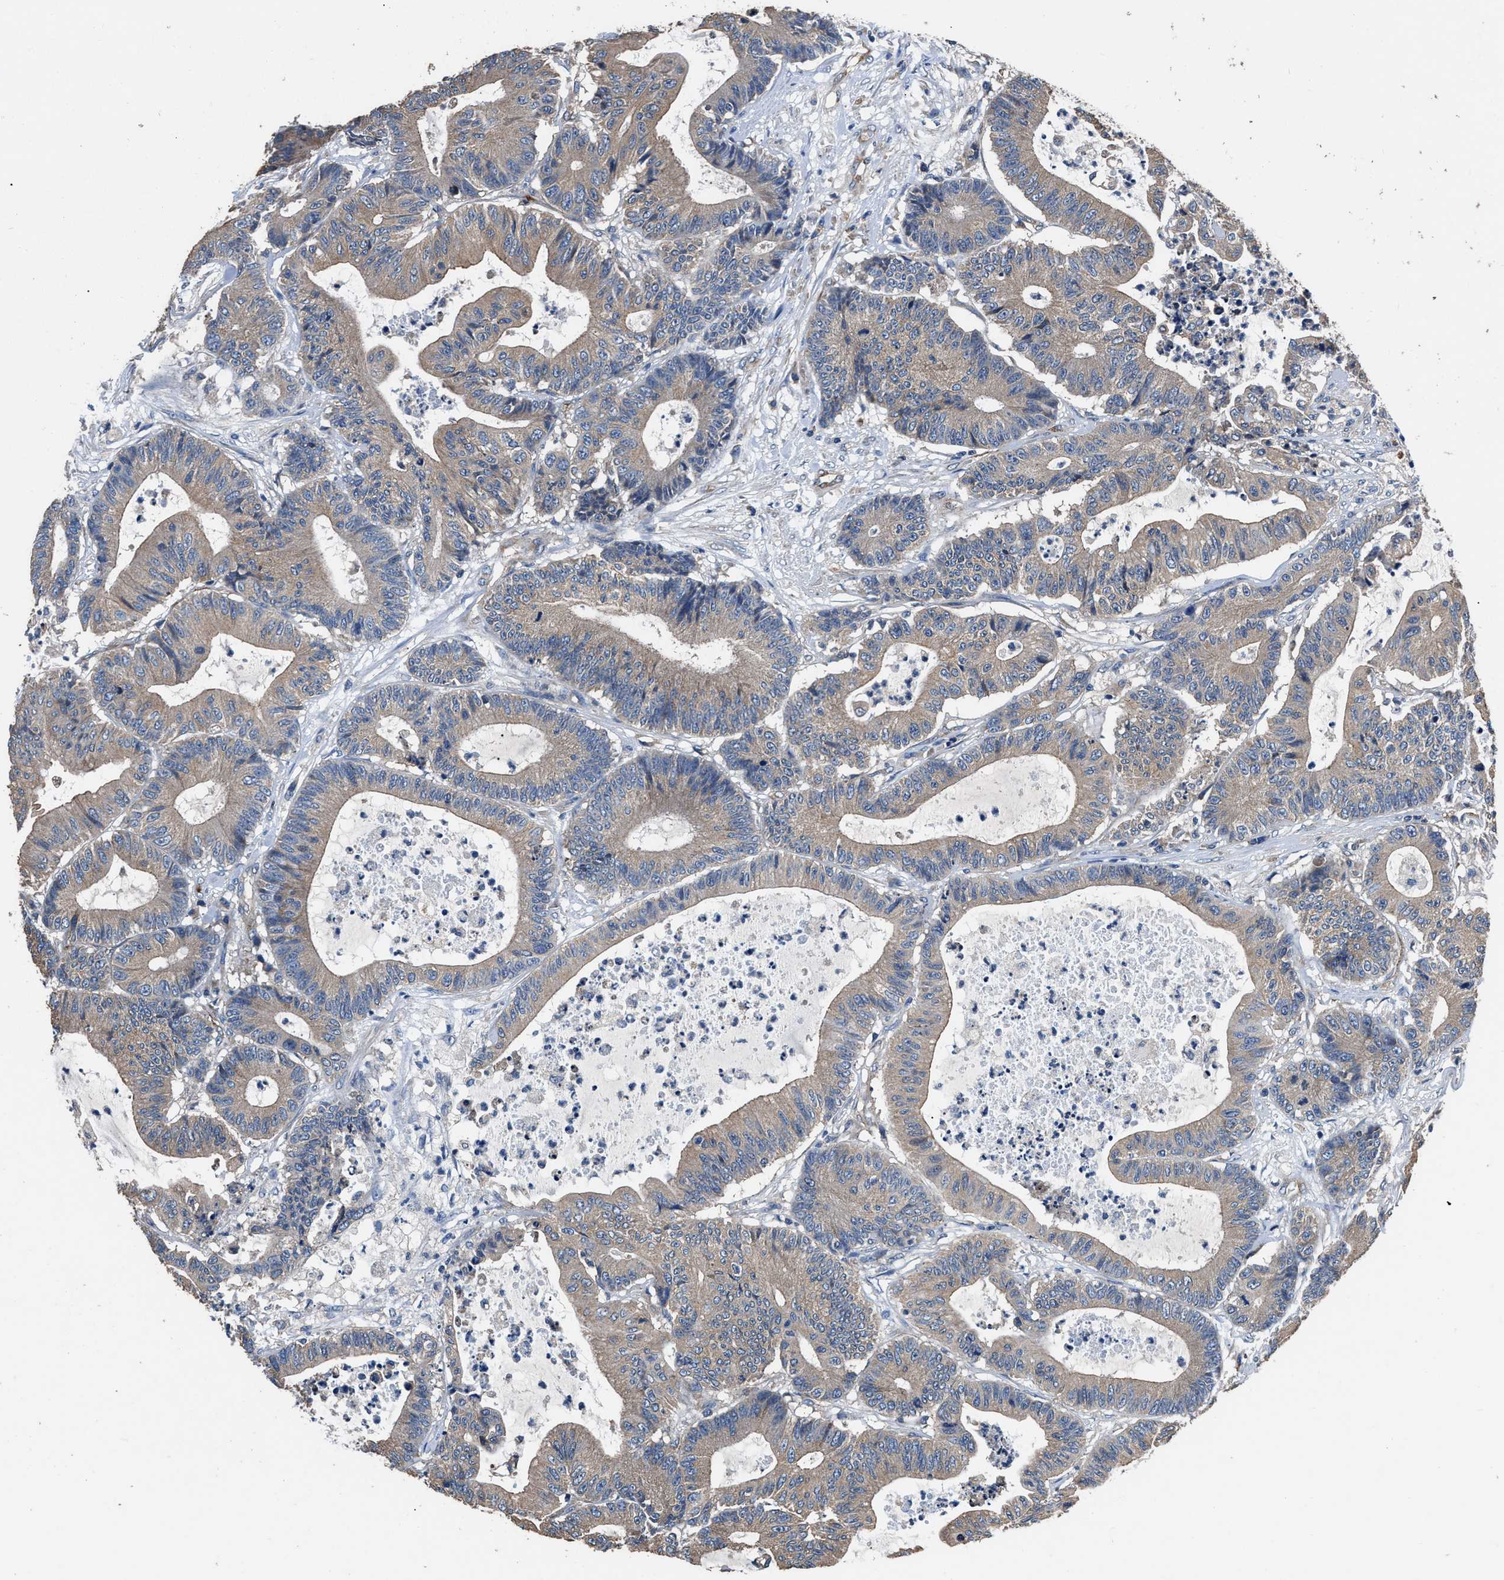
{"staining": {"intensity": "weak", "quantity": ">75%", "location": "cytoplasmic/membranous"}, "tissue": "colorectal cancer", "cell_type": "Tumor cells", "image_type": "cancer", "snomed": [{"axis": "morphology", "description": "Adenocarcinoma, NOS"}, {"axis": "topography", "description": "Colon"}], "caption": "A photomicrograph of human colorectal cancer stained for a protein displays weak cytoplasmic/membranous brown staining in tumor cells. Using DAB (brown) and hematoxylin (blue) stains, captured at high magnification using brightfield microscopy.", "gene": "DHRS7B", "patient": {"sex": "female", "age": 84}}